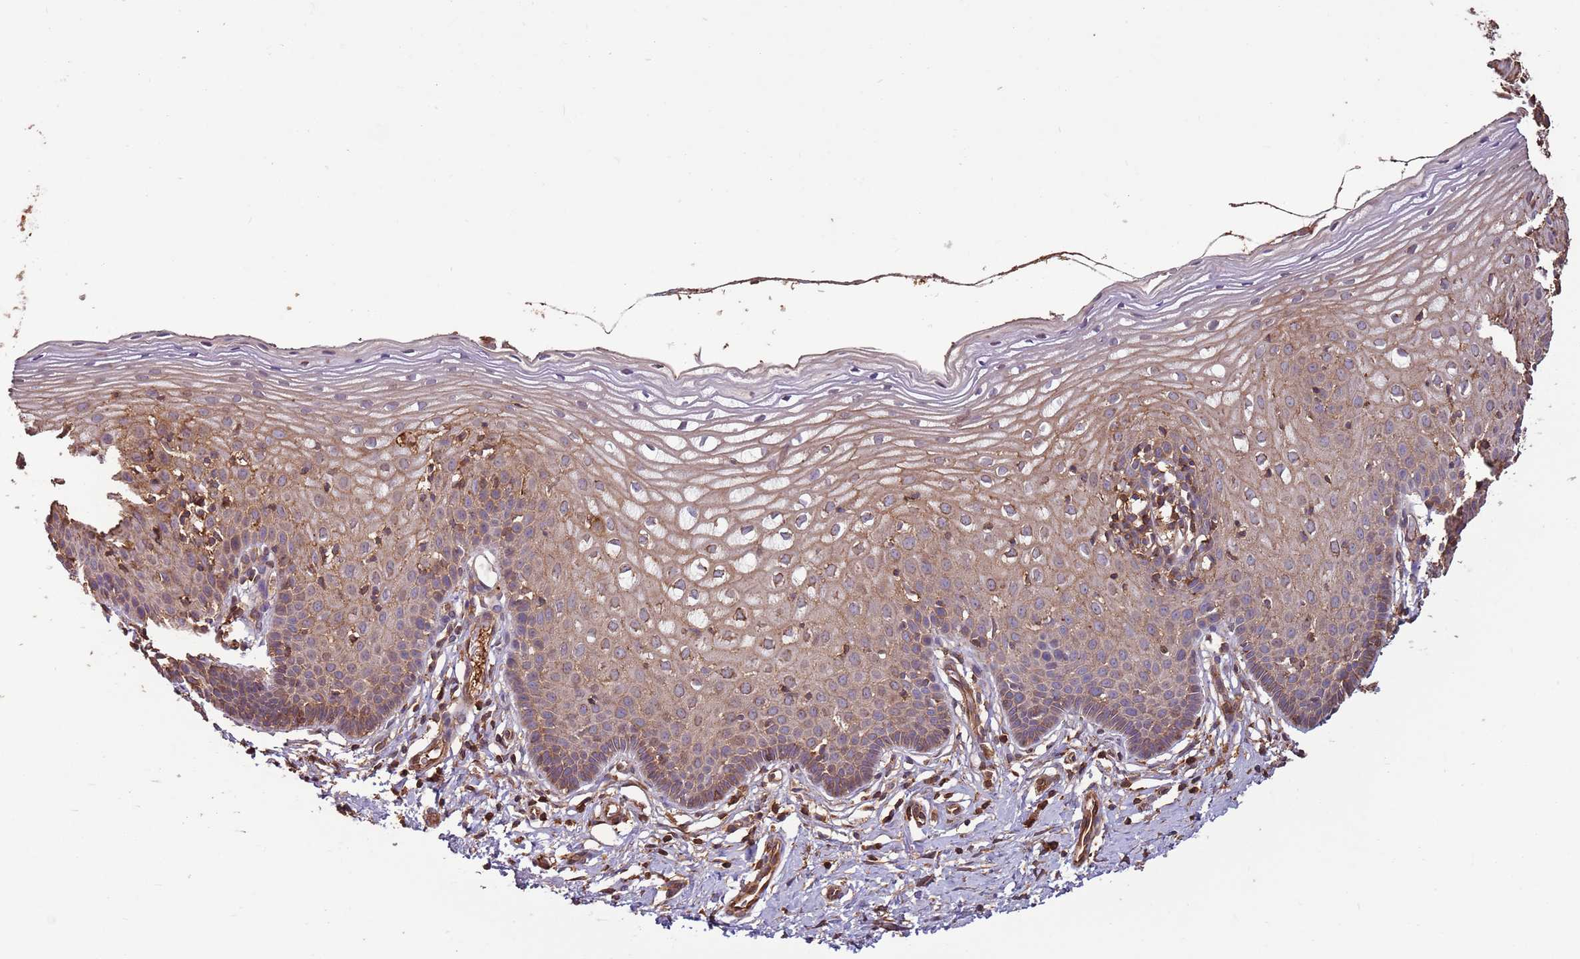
{"staining": {"intensity": "weak", "quantity": ">75%", "location": "cytoplasmic/membranous"}, "tissue": "cervix", "cell_type": "Glandular cells", "image_type": "normal", "snomed": [{"axis": "morphology", "description": "Normal tissue, NOS"}, {"axis": "topography", "description": "Cervix"}], "caption": "IHC image of benign human cervix stained for a protein (brown), which demonstrates low levels of weak cytoplasmic/membranous staining in about >75% of glandular cells.", "gene": "ACVR2A", "patient": {"sex": "female", "age": 36}}